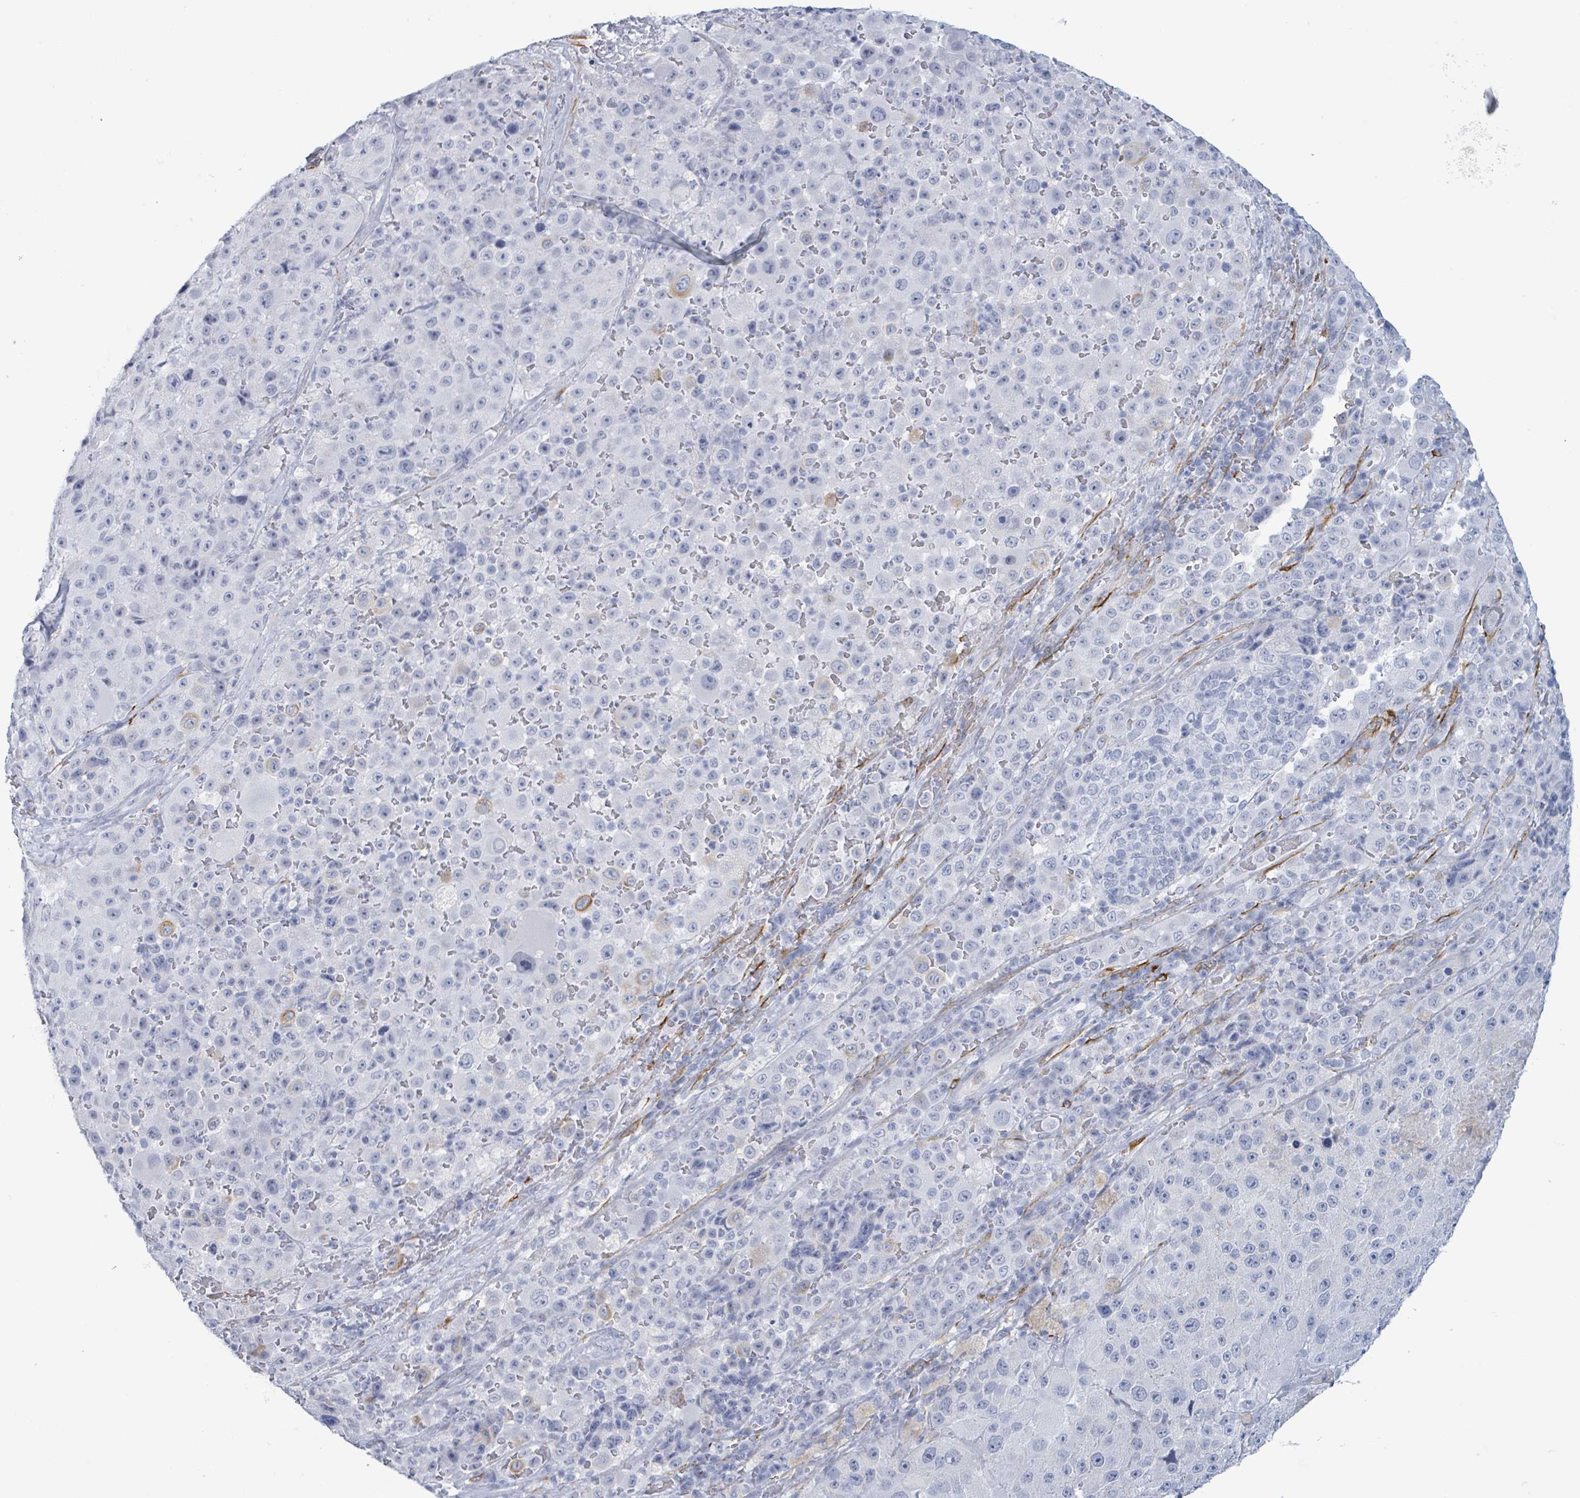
{"staining": {"intensity": "negative", "quantity": "none", "location": "none"}, "tissue": "melanoma", "cell_type": "Tumor cells", "image_type": "cancer", "snomed": [{"axis": "morphology", "description": "Malignant melanoma, Metastatic site"}, {"axis": "topography", "description": "Lymph node"}], "caption": "Human melanoma stained for a protein using immunohistochemistry (IHC) reveals no staining in tumor cells.", "gene": "KRT8", "patient": {"sex": "male", "age": 62}}